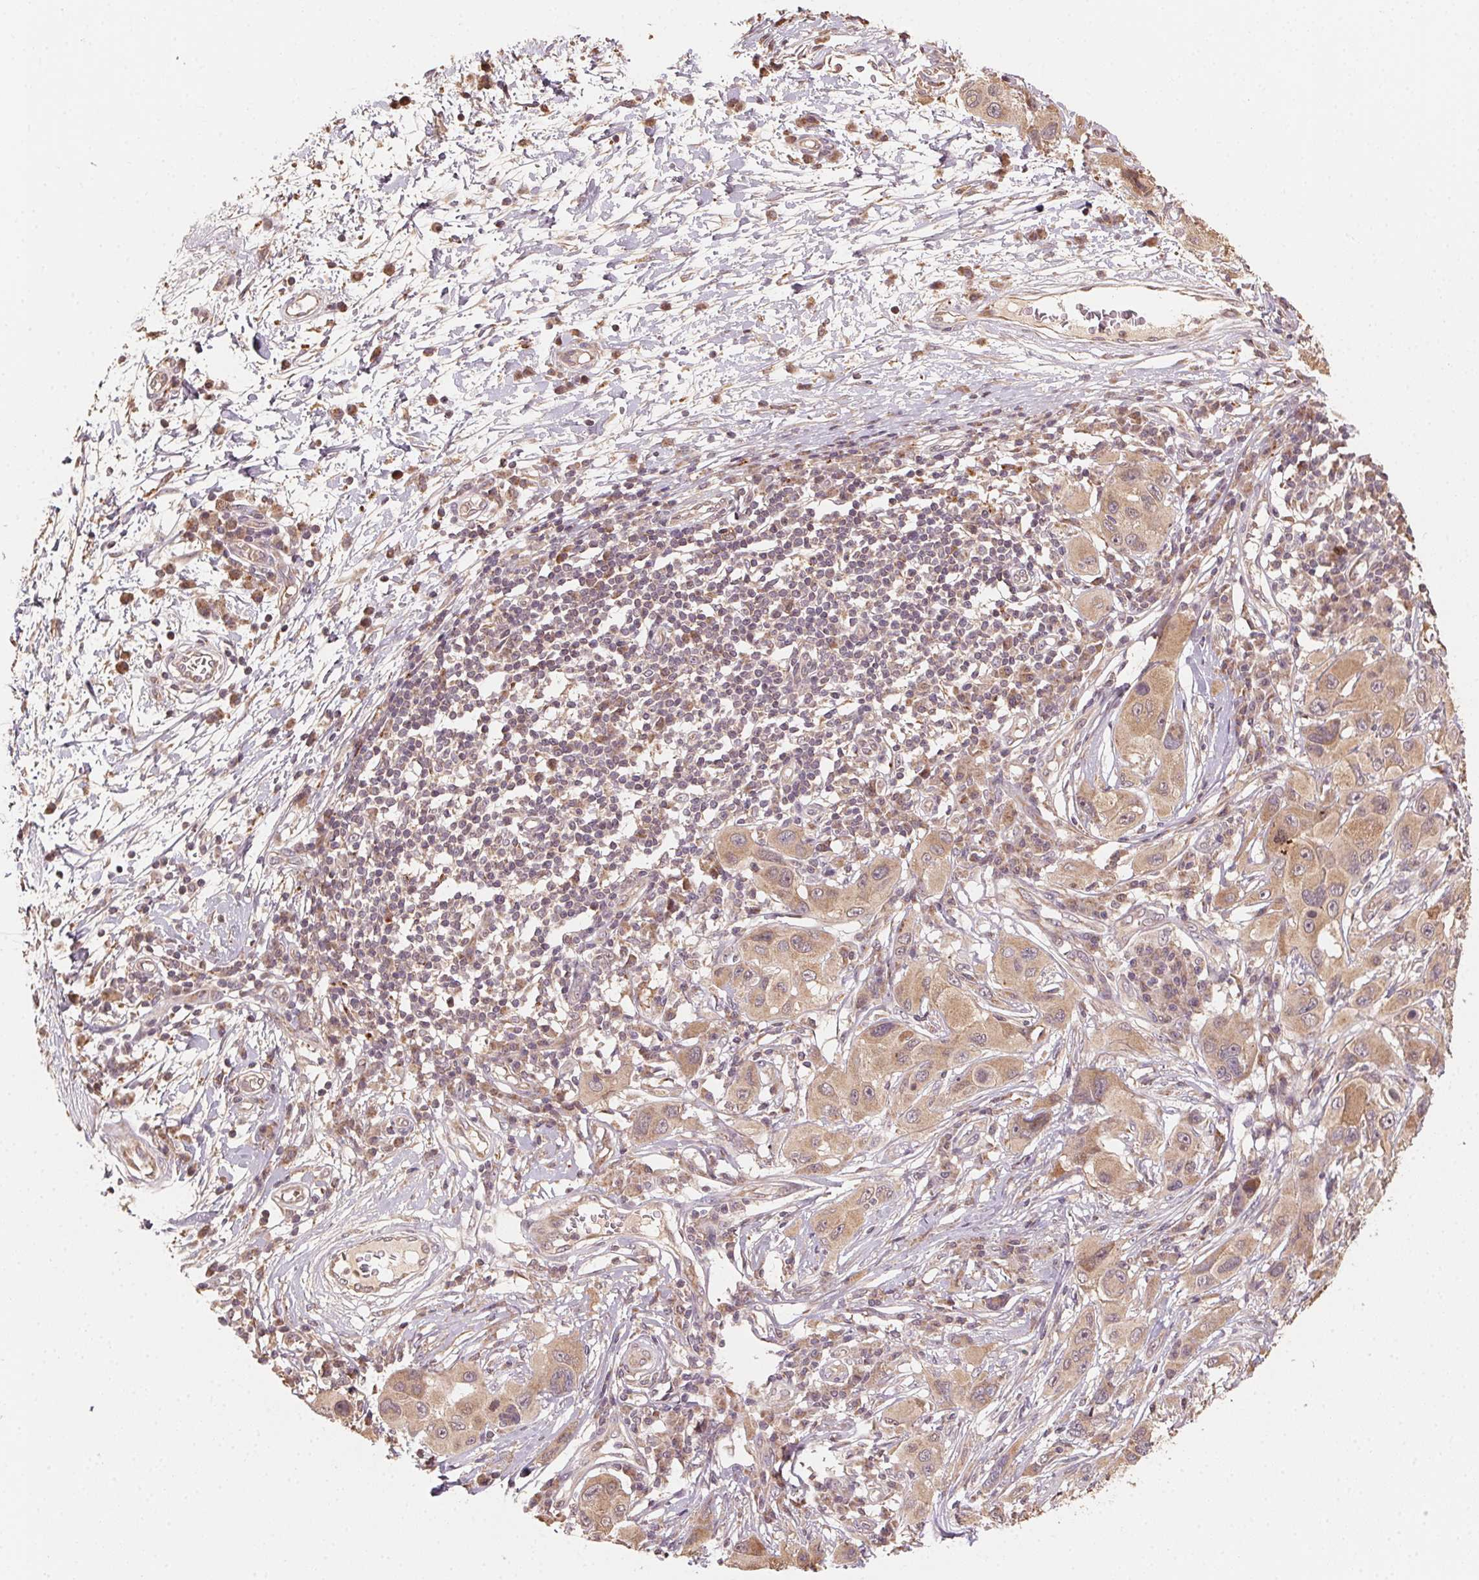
{"staining": {"intensity": "moderate", "quantity": ">75%", "location": "cytoplasmic/membranous"}, "tissue": "melanoma", "cell_type": "Tumor cells", "image_type": "cancer", "snomed": [{"axis": "morphology", "description": "Malignant melanoma, NOS"}, {"axis": "topography", "description": "Skin"}], "caption": "The photomicrograph demonstrates staining of malignant melanoma, revealing moderate cytoplasmic/membranous protein staining (brown color) within tumor cells. The protein of interest is stained brown, and the nuclei are stained in blue (DAB IHC with brightfield microscopy, high magnification).", "gene": "WBP2", "patient": {"sex": "male", "age": 53}}